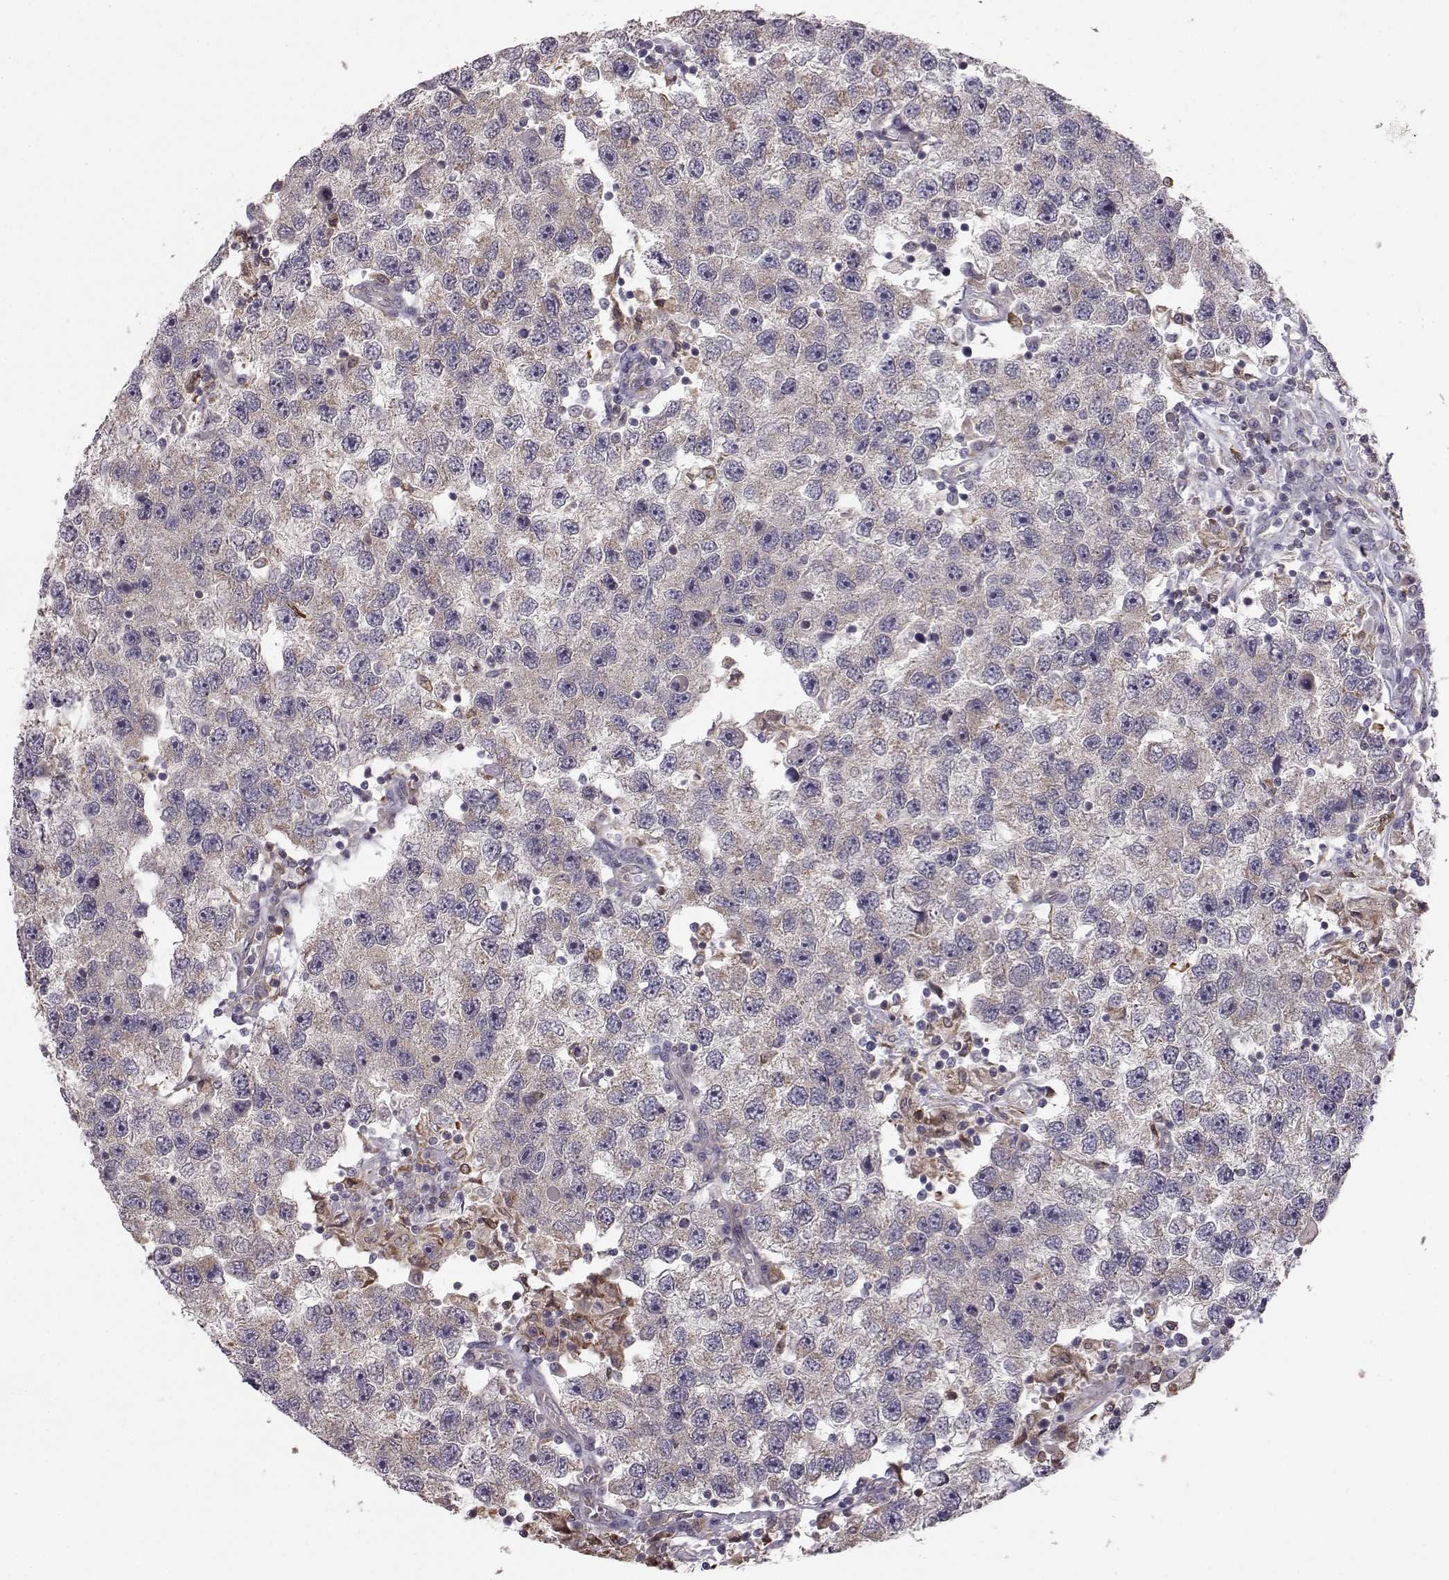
{"staining": {"intensity": "negative", "quantity": "none", "location": "none"}, "tissue": "testis cancer", "cell_type": "Tumor cells", "image_type": "cancer", "snomed": [{"axis": "morphology", "description": "Seminoma, NOS"}, {"axis": "topography", "description": "Testis"}], "caption": "Immunohistochemical staining of testis cancer exhibits no significant staining in tumor cells.", "gene": "SPAG17", "patient": {"sex": "male", "age": 26}}